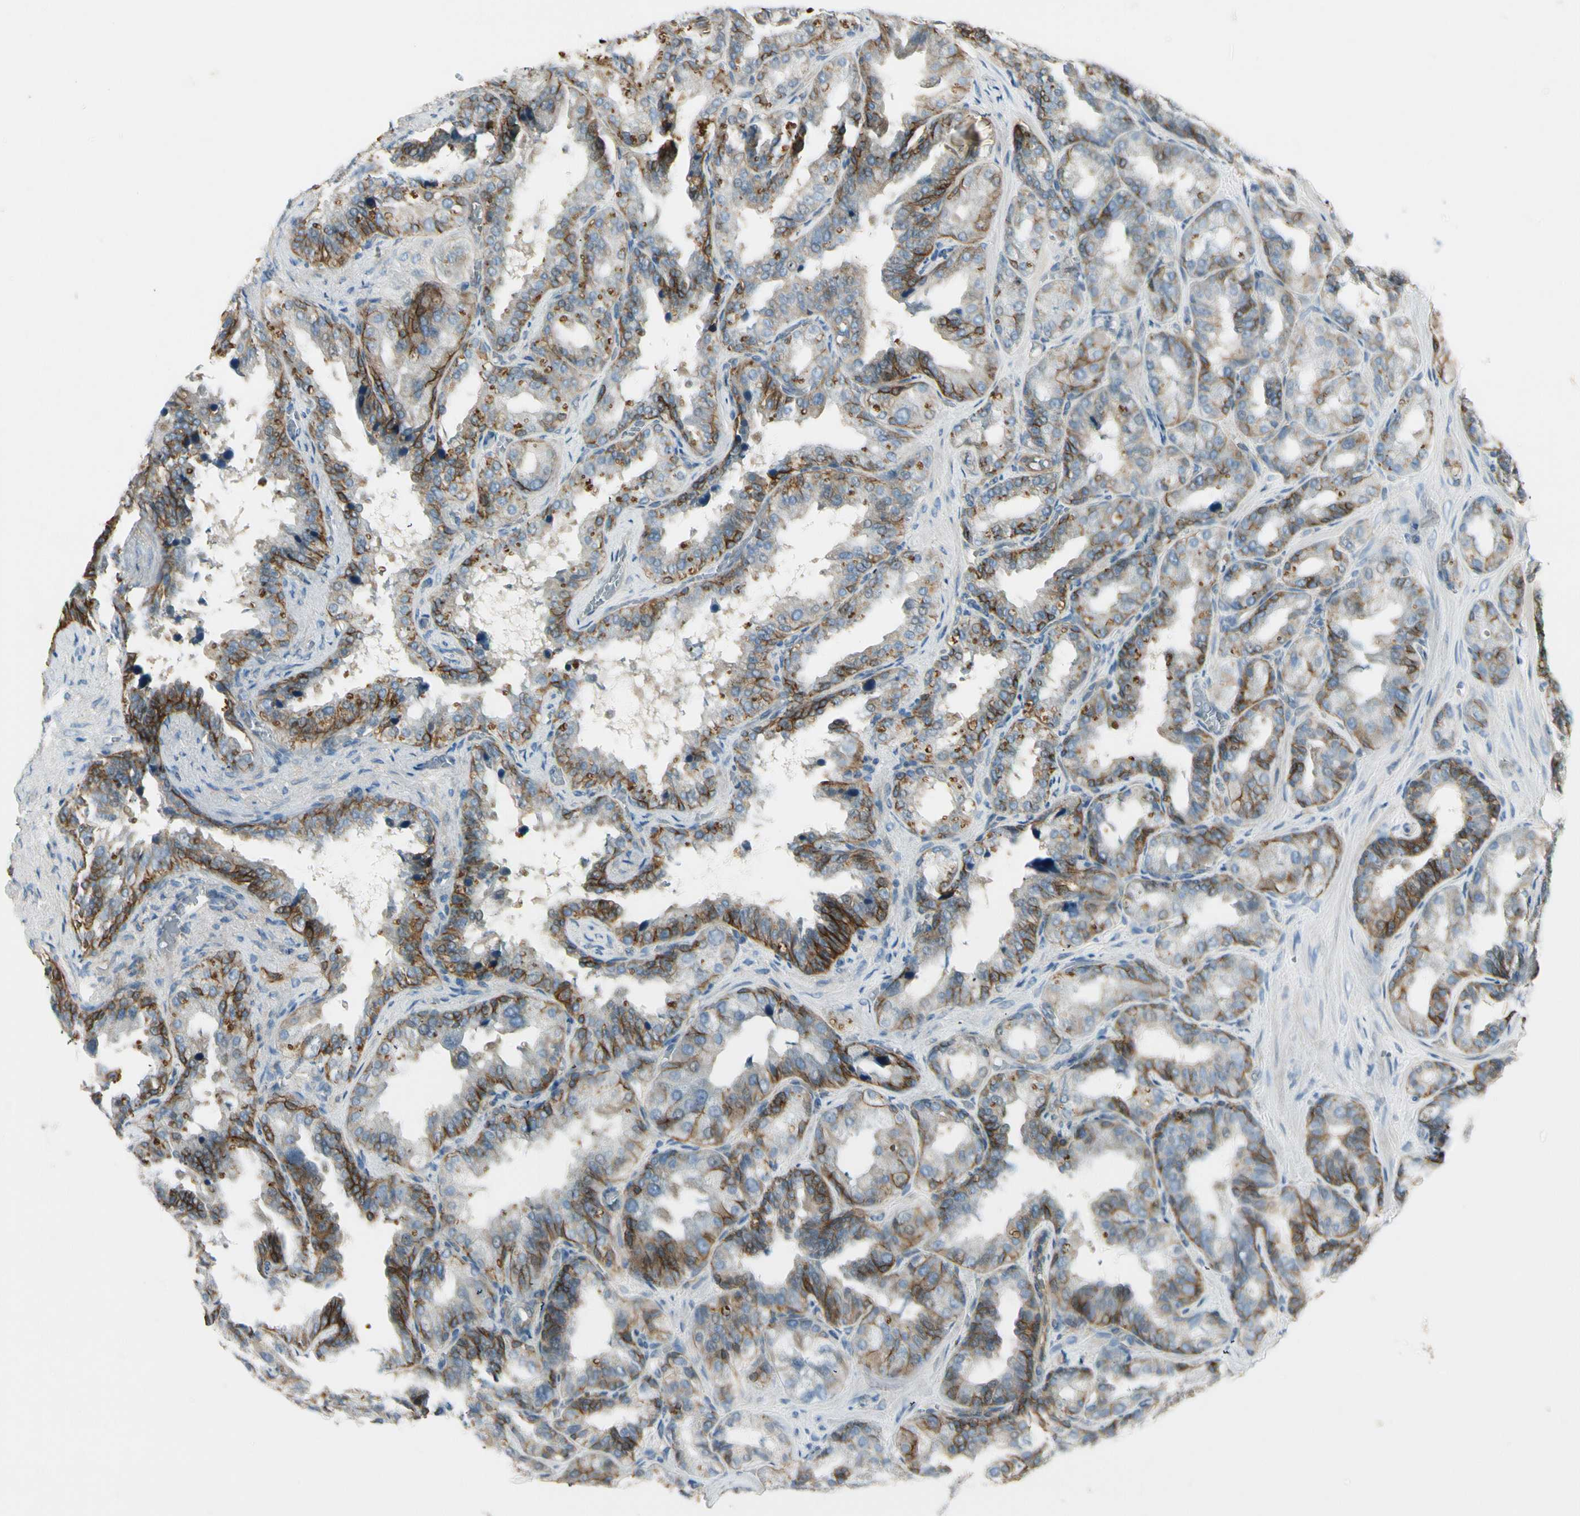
{"staining": {"intensity": "strong", "quantity": ">75%", "location": "cytoplasmic/membranous"}, "tissue": "seminal vesicle", "cell_type": "Glandular cells", "image_type": "normal", "snomed": [{"axis": "morphology", "description": "Normal tissue, NOS"}, {"axis": "topography", "description": "Prostate"}, {"axis": "topography", "description": "Seminal veicle"}], "caption": "Immunohistochemistry (DAB (3,3'-diaminobenzidine)) staining of unremarkable seminal vesicle displays strong cytoplasmic/membranous protein staining in about >75% of glandular cells.", "gene": "ITGA3", "patient": {"sex": "male", "age": 51}}